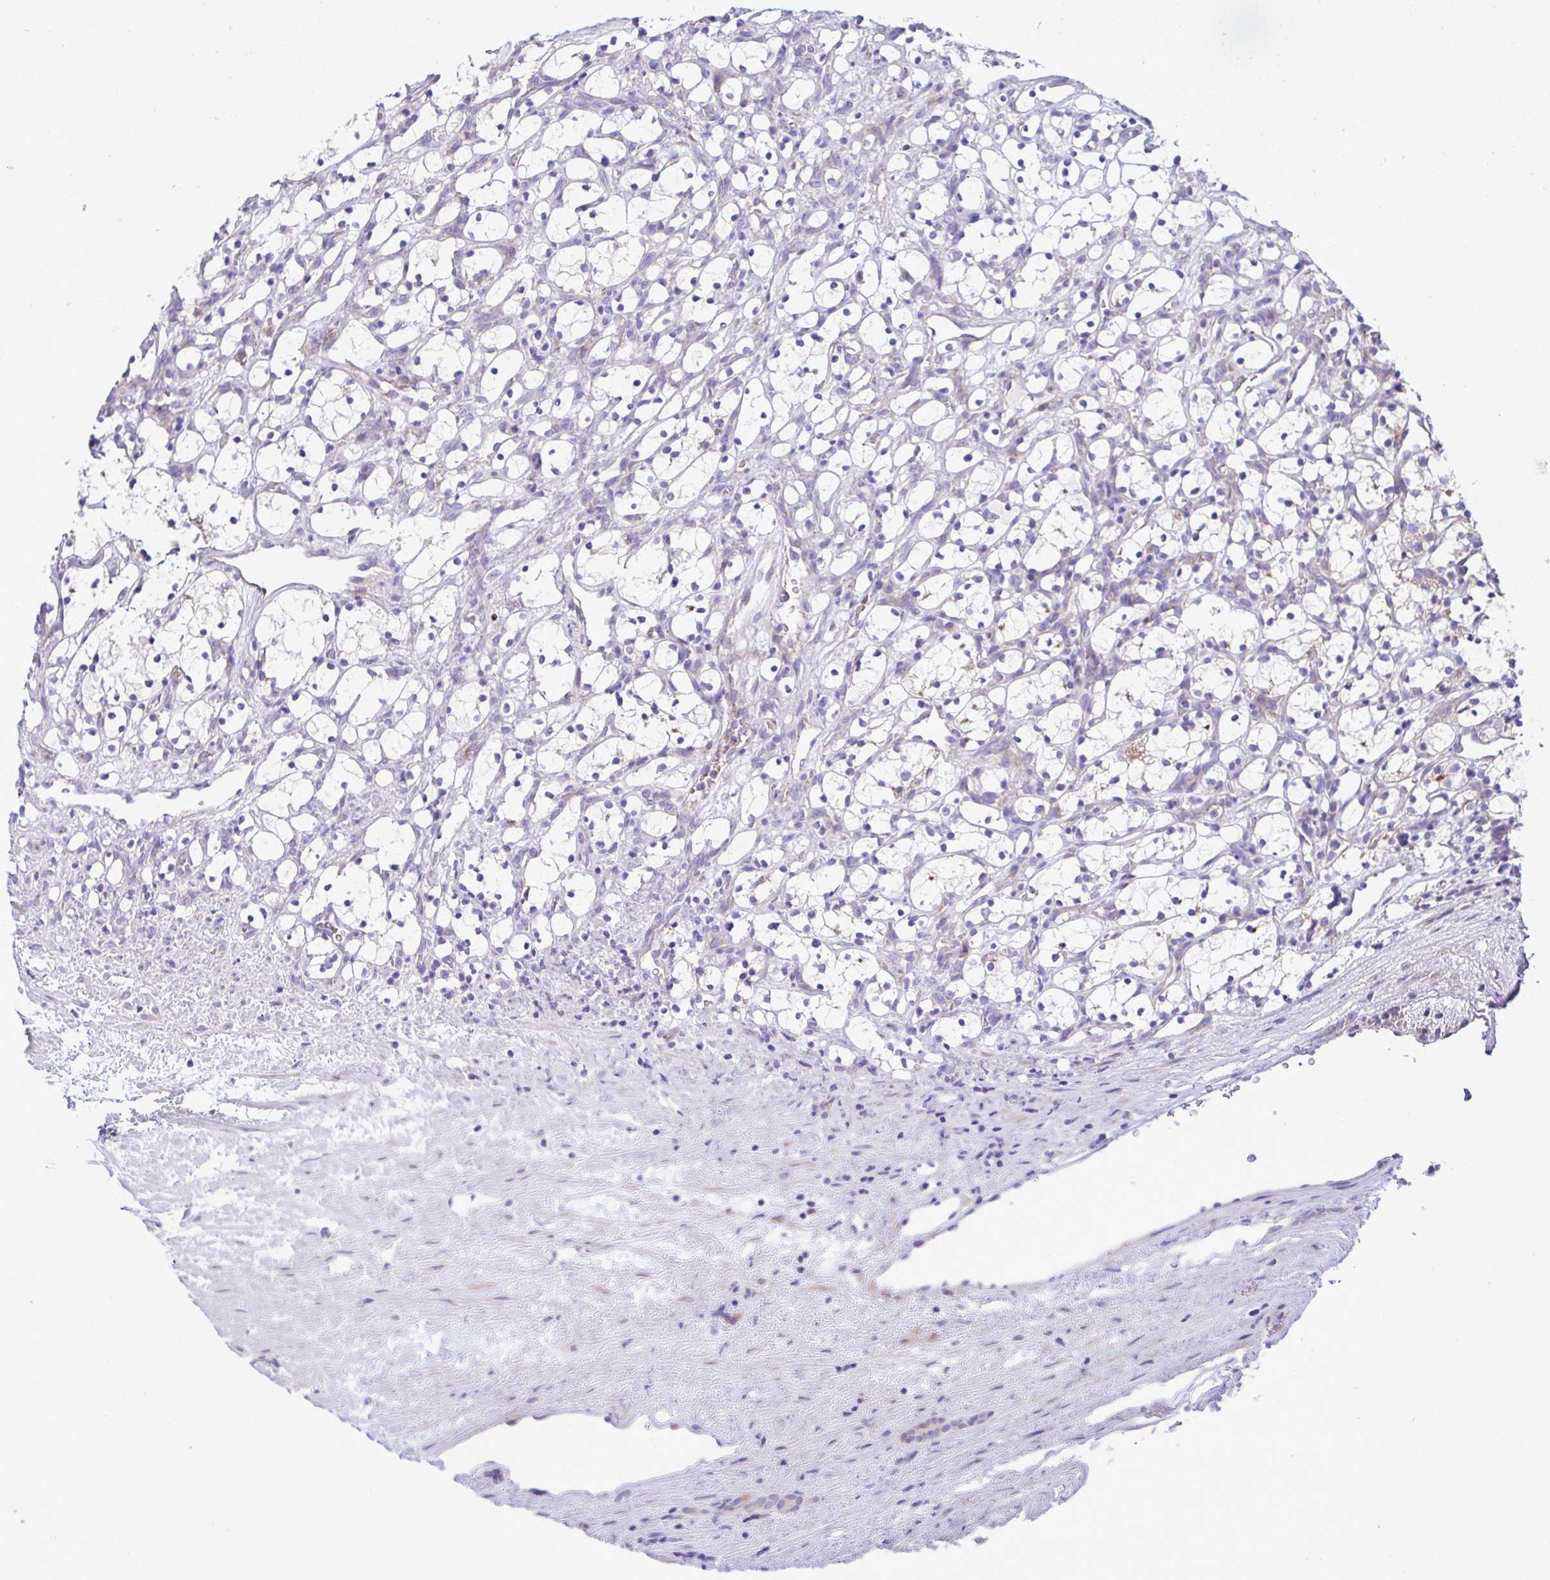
{"staining": {"intensity": "negative", "quantity": "none", "location": "none"}, "tissue": "renal cancer", "cell_type": "Tumor cells", "image_type": "cancer", "snomed": [{"axis": "morphology", "description": "Adenocarcinoma, NOS"}, {"axis": "topography", "description": "Kidney"}], "caption": "Renal cancer was stained to show a protein in brown. There is no significant staining in tumor cells.", "gene": "MRPS16", "patient": {"sex": "female", "age": 69}}